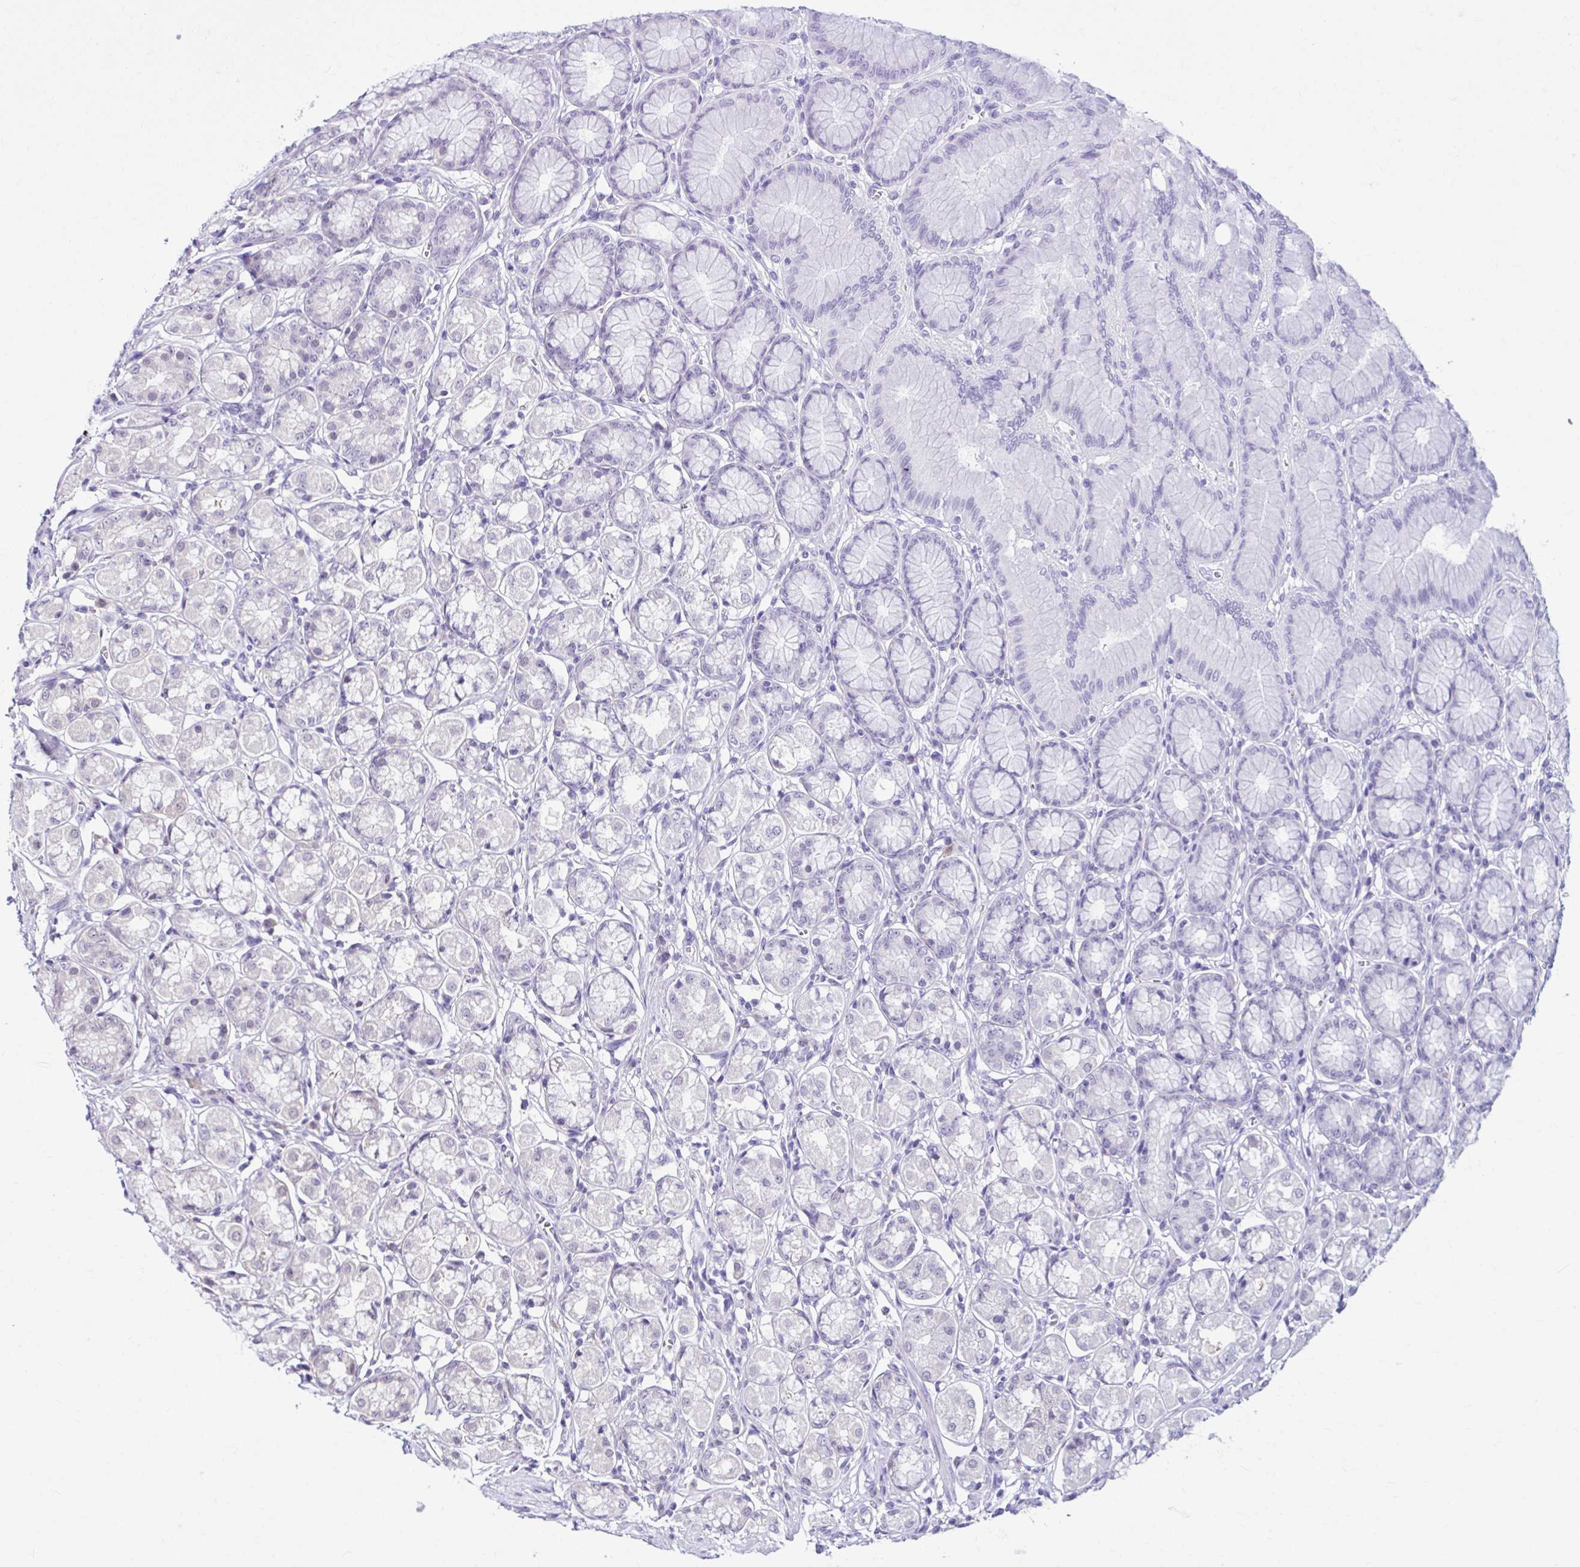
{"staining": {"intensity": "weak", "quantity": "<25%", "location": "nuclear"}, "tissue": "stomach", "cell_type": "Glandular cells", "image_type": "normal", "snomed": [{"axis": "morphology", "description": "Normal tissue, NOS"}, {"axis": "topography", "description": "Stomach"}, {"axis": "topography", "description": "Stomach, lower"}], "caption": "DAB (3,3'-diaminobenzidine) immunohistochemical staining of unremarkable human stomach exhibits no significant staining in glandular cells. (DAB IHC with hematoxylin counter stain).", "gene": "PSMD3", "patient": {"sex": "male", "age": 76}}